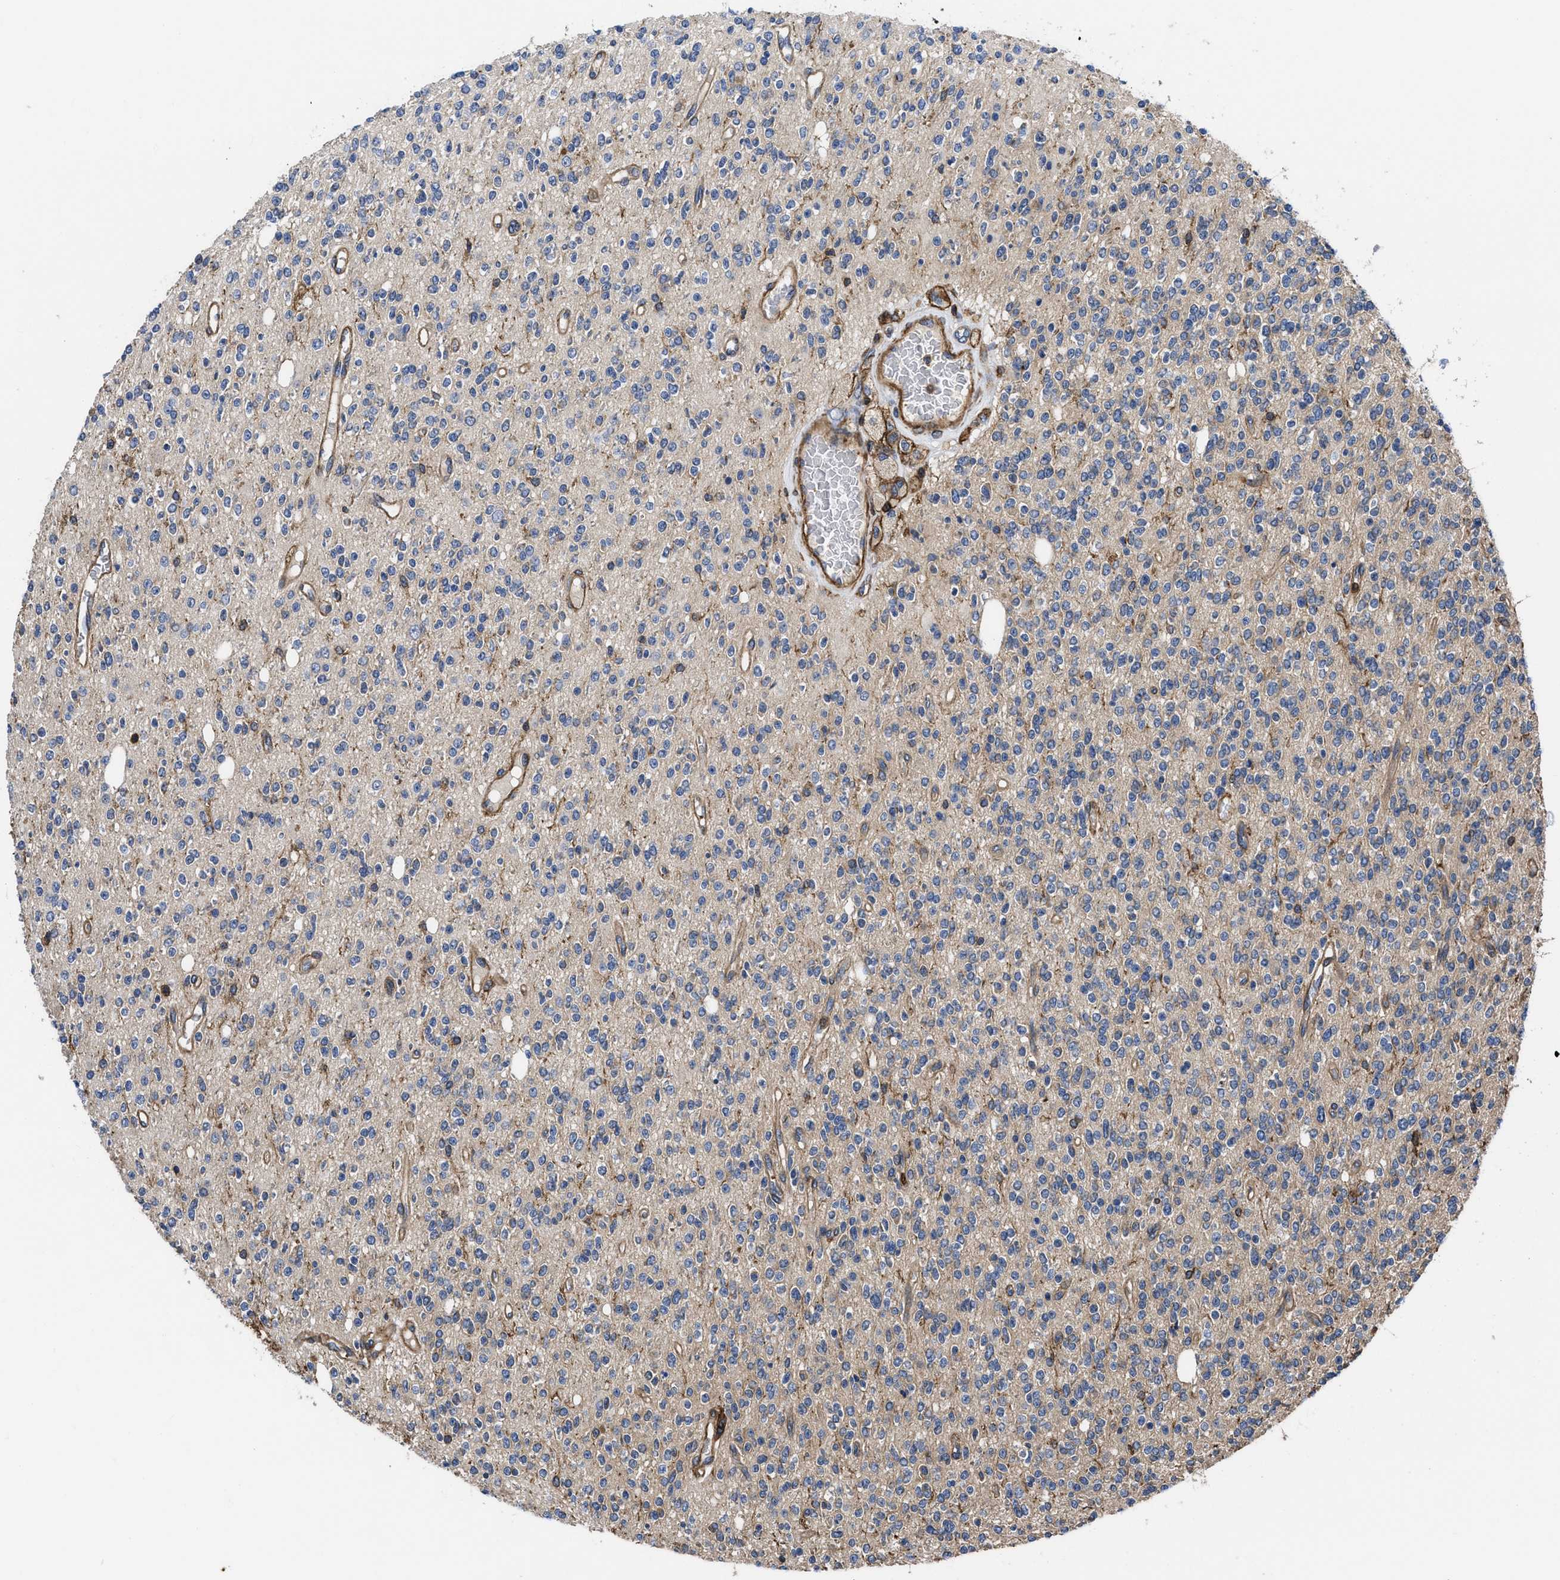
{"staining": {"intensity": "negative", "quantity": "none", "location": "none"}, "tissue": "glioma", "cell_type": "Tumor cells", "image_type": "cancer", "snomed": [{"axis": "morphology", "description": "Glioma, malignant, High grade"}, {"axis": "topography", "description": "Brain"}], "caption": "The image reveals no staining of tumor cells in glioma. (DAB IHC with hematoxylin counter stain).", "gene": "SCUBE2", "patient": {"sex": "male", "age": 34}}